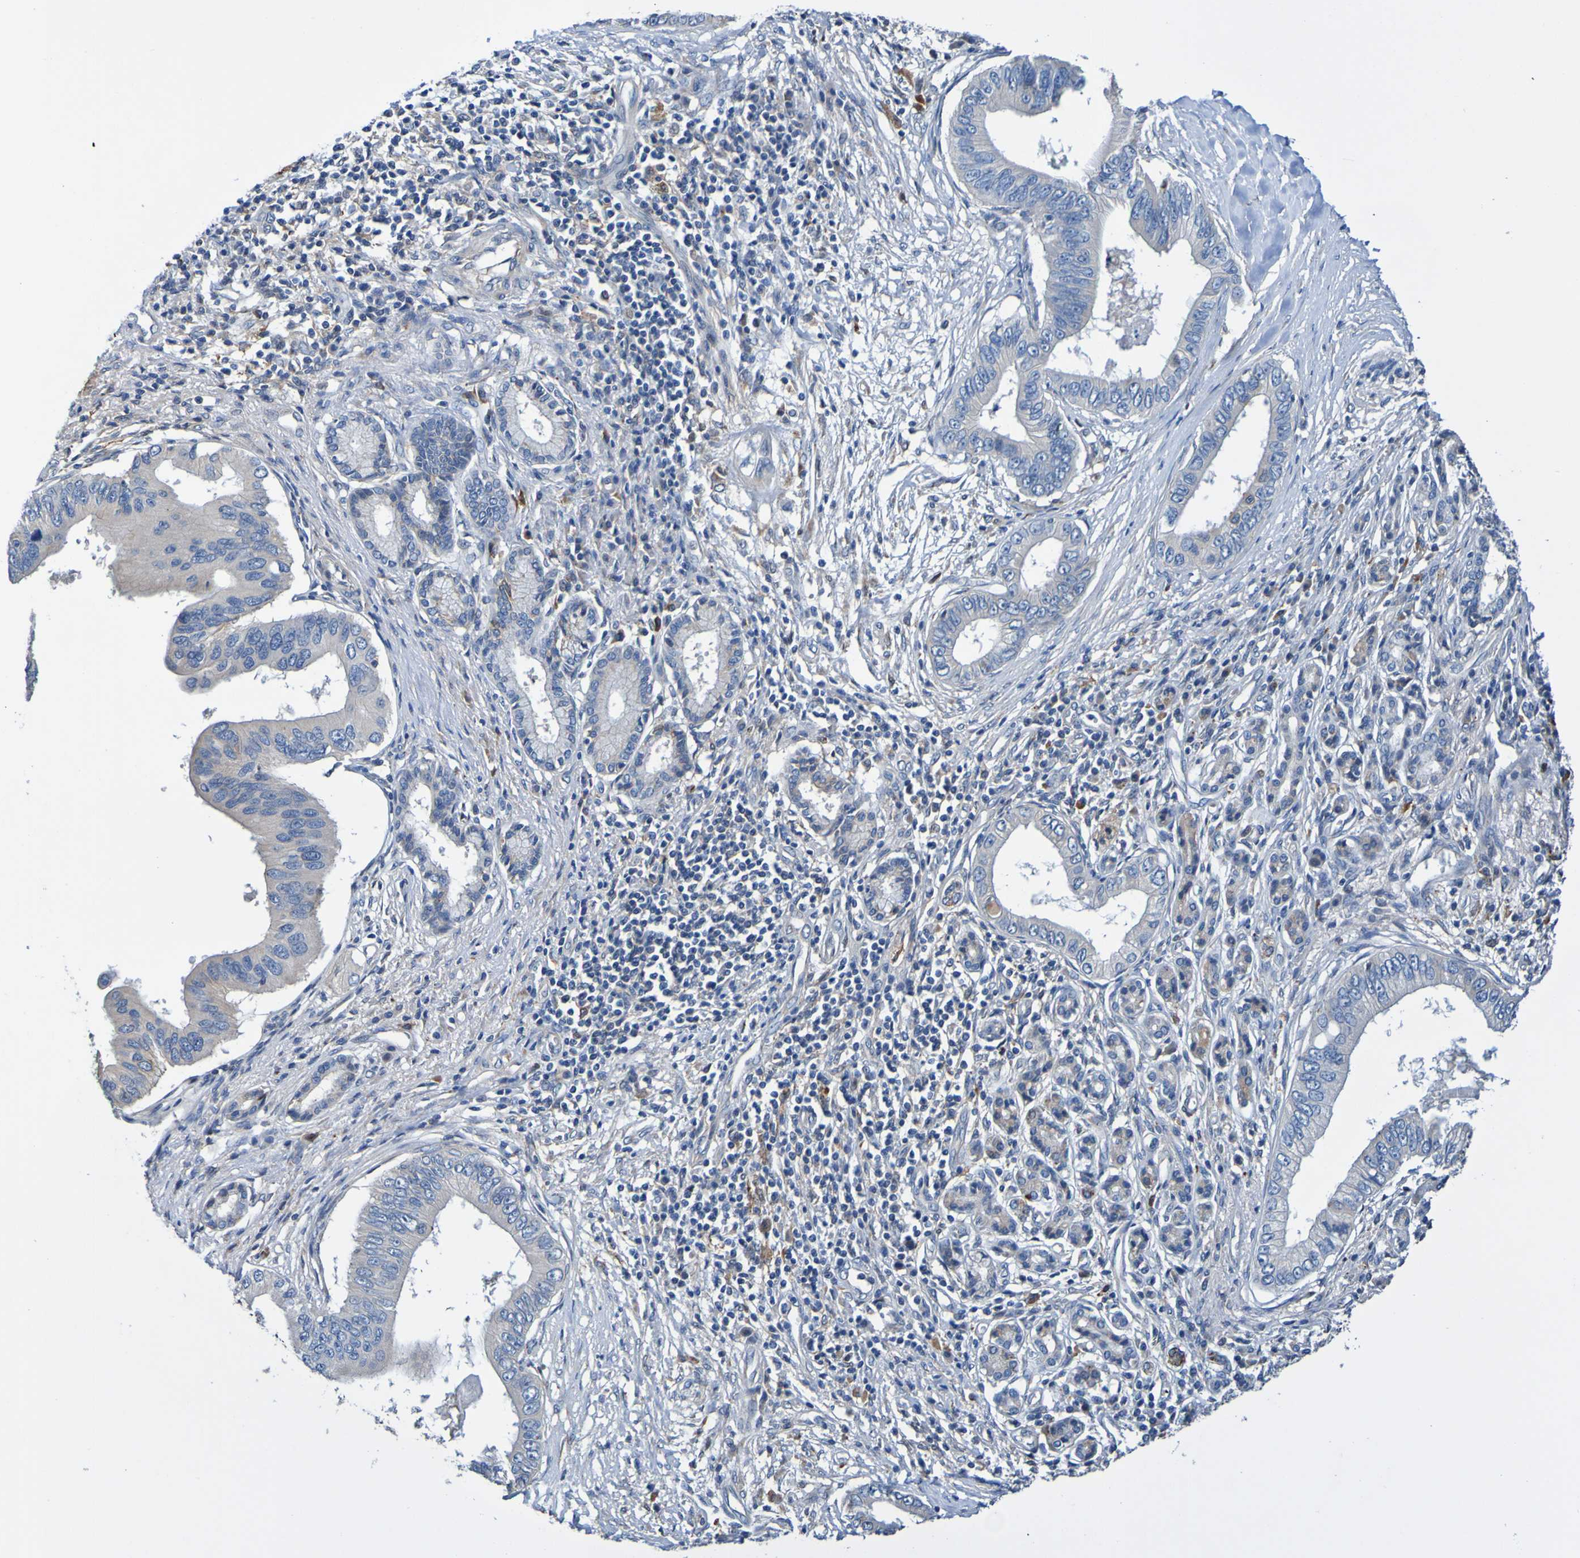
{"staining": {"intensity": "weak", "quantity": ">75%", "location": "cytoplasmic/membranous"}, "tissue": "pancreatic cancer", "cell_type": "Tumor cells", "image_type": "cancer", "snomed": [{"axis": "morphology", "description": "Adenocarcinoma, NOS"}, {"axis": "topography", "description": "Pancreas"}], "caption": "IHC of adenocarcinoma (pancreatic) reveals low levels of weak cytoplasmic/membranous staining in about >75% of tumor cells. (brown staining indicates protein expression, while blue staining denotes nuclei).", "gene": "METAP2", "patient": {"sex": "male", "age": 77}}